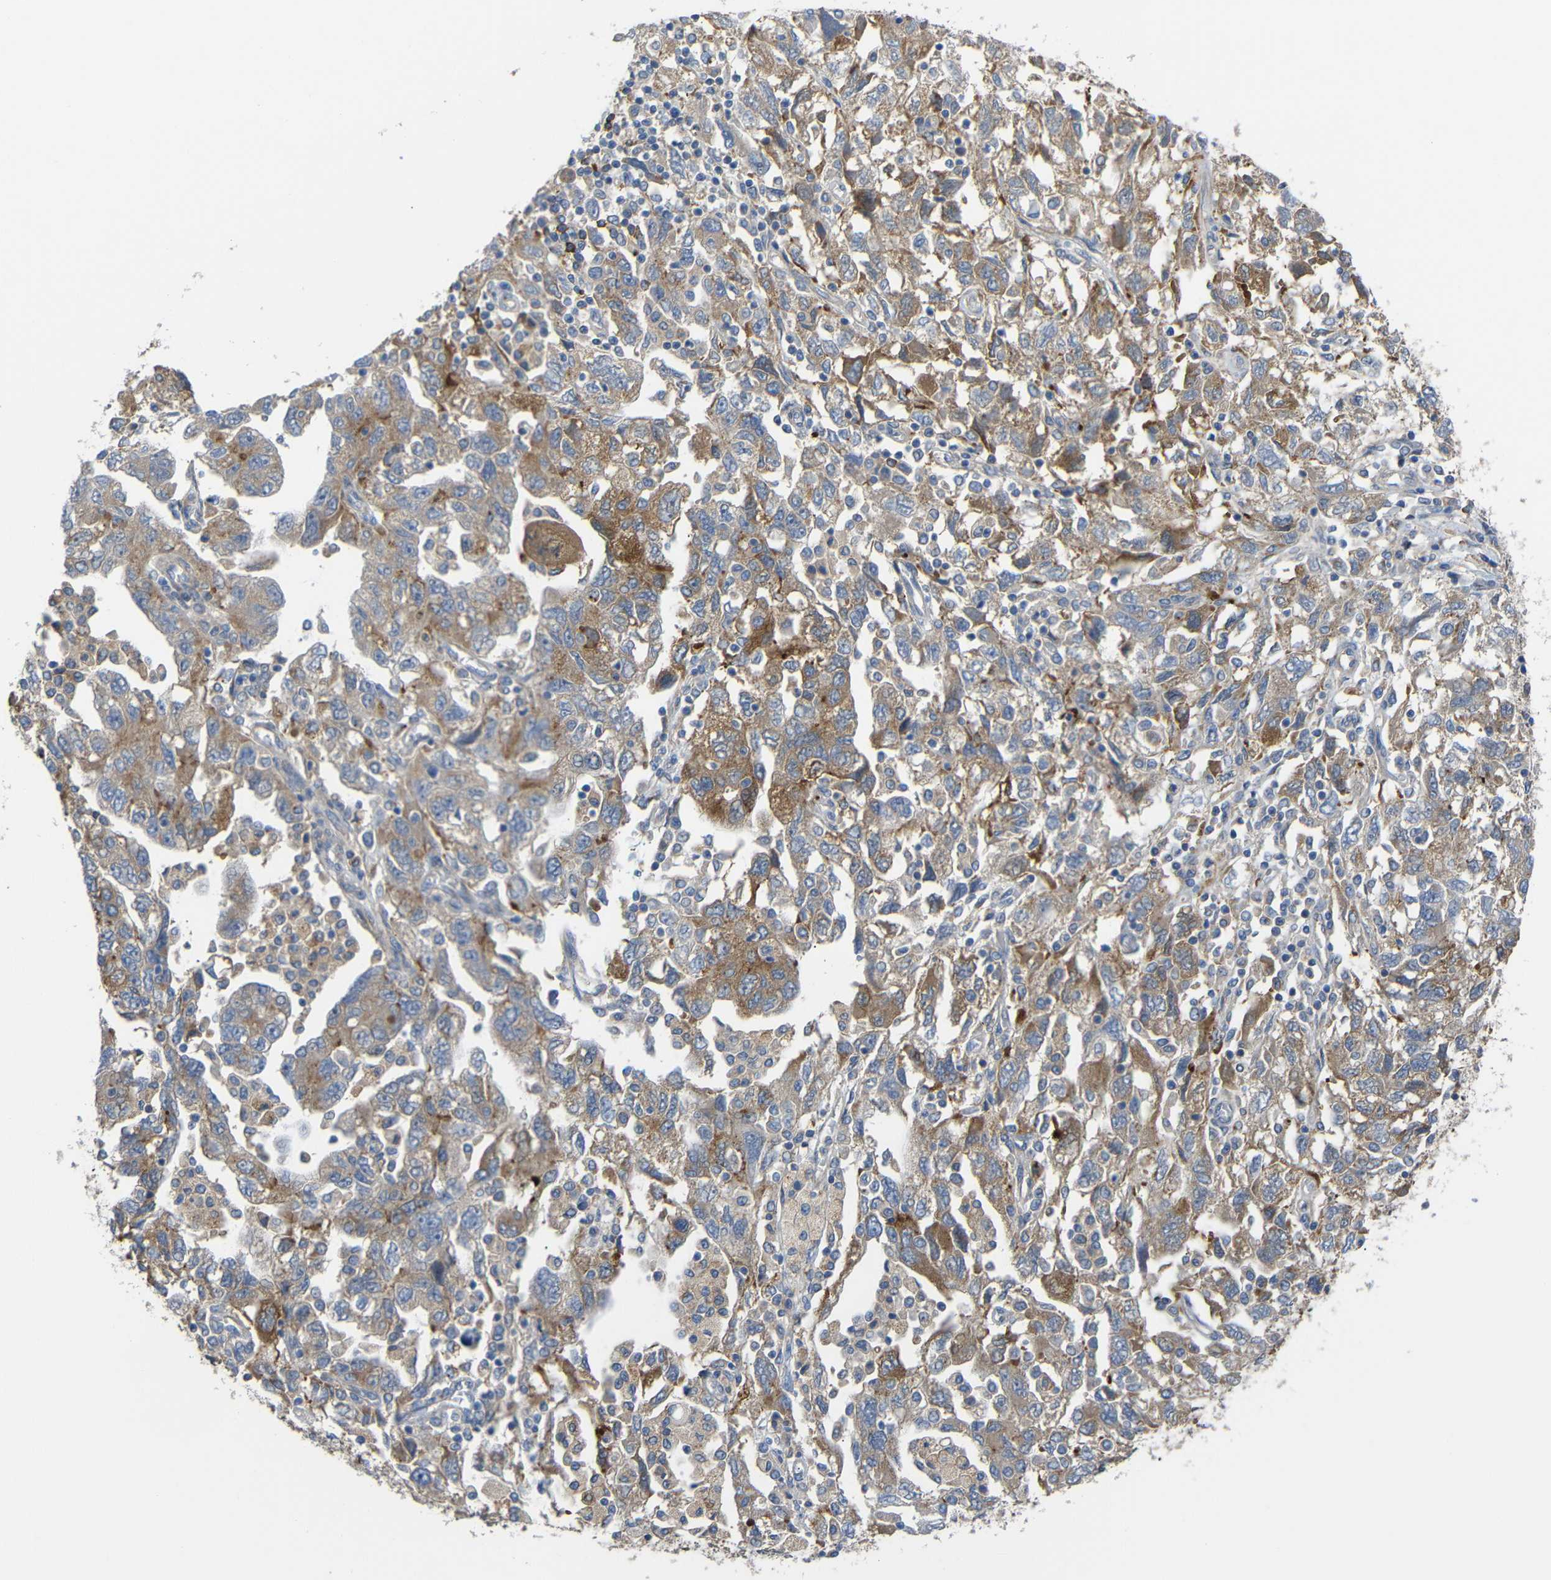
{"staining": {"intensity": "moderate", "quantity": ">75%", "location": "cytoplasmic/membranous"}, "tissue": "ovarian cancer", "cell_type": "Tumor cells", "image_type": "cancer", "snomed": [{"axis": "morphology", "description": "Carcinoma, NOS"}, {"axis": "morphology", "description": "Cystadenocarcinoma, serous, NOS"}, {"axis": "topography", "description": "Ovary"}], "caption": "Immunohistochemistry (IHC) image of neoplastic tissue: human serous cystadenocarcinoma (ovarian) stained using IHC shows medium levels of moderate protein expression localized specifically in the cytoplasmic/membranous of tumor cells, appearing as a cytoplasmic/membranous brown color.", "gene": "SYPL1", "patient": {"sex": "female", "age": 69}}